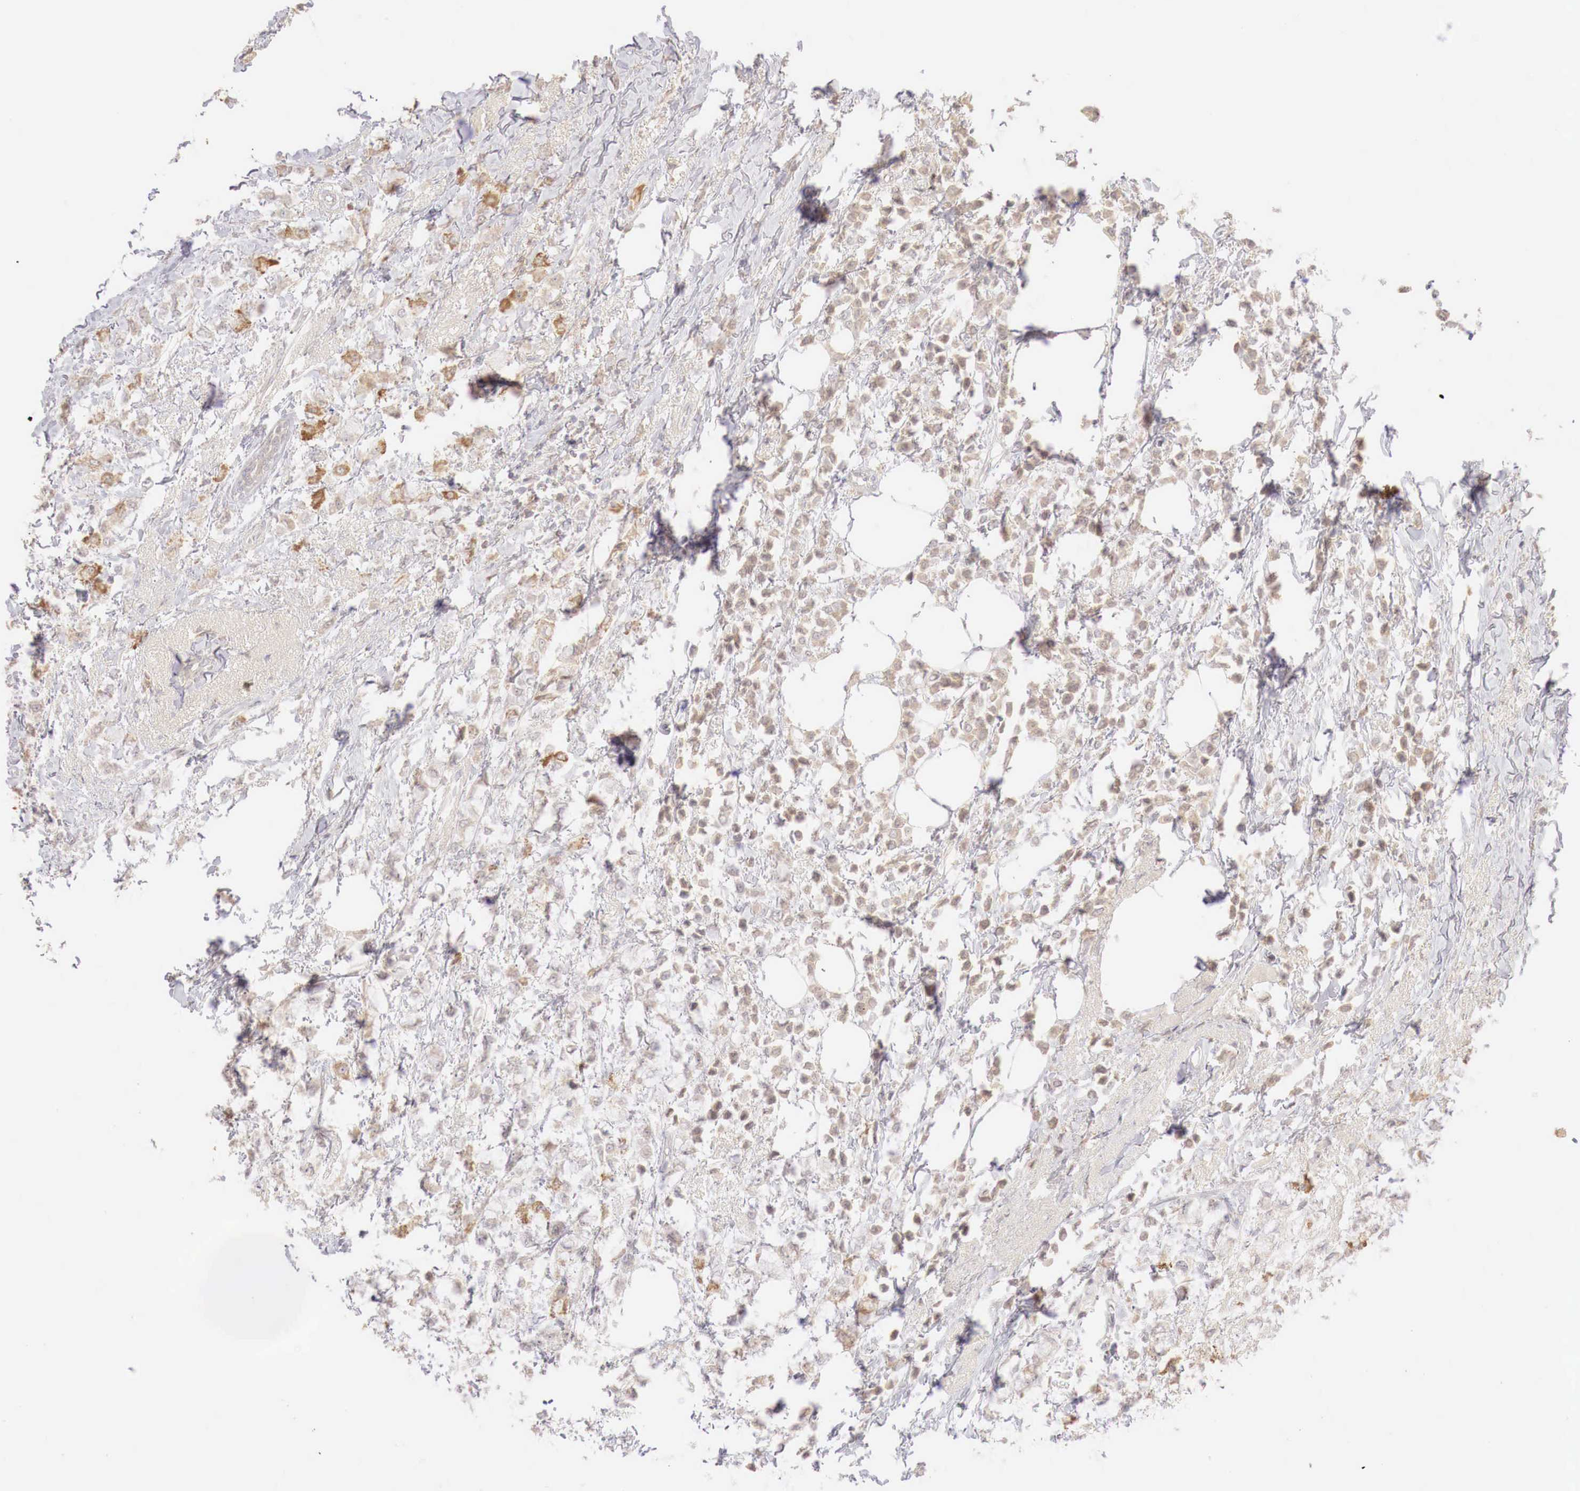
{"staining": {"intensity": "weak", "quantity": "25%-75%", "location": "cytoplasmic/membranous"}, "tissue": "breast cancer", "cell_type": "Tumor cells", "image_type": "cancer", "snomed": [{"axis": "morphology", "description": "Lobular carcinoma"}, {"axis": "topography", "description": "Breast"}], "caption": "Protein expression by immunohistochemistry exhibits weak cytoplasmic/membranous positivity in approximately 25%-75% of tumor cells in breast cancer.", "gene": "GATA1", "patient": {"sex": "female", "age": 85}}